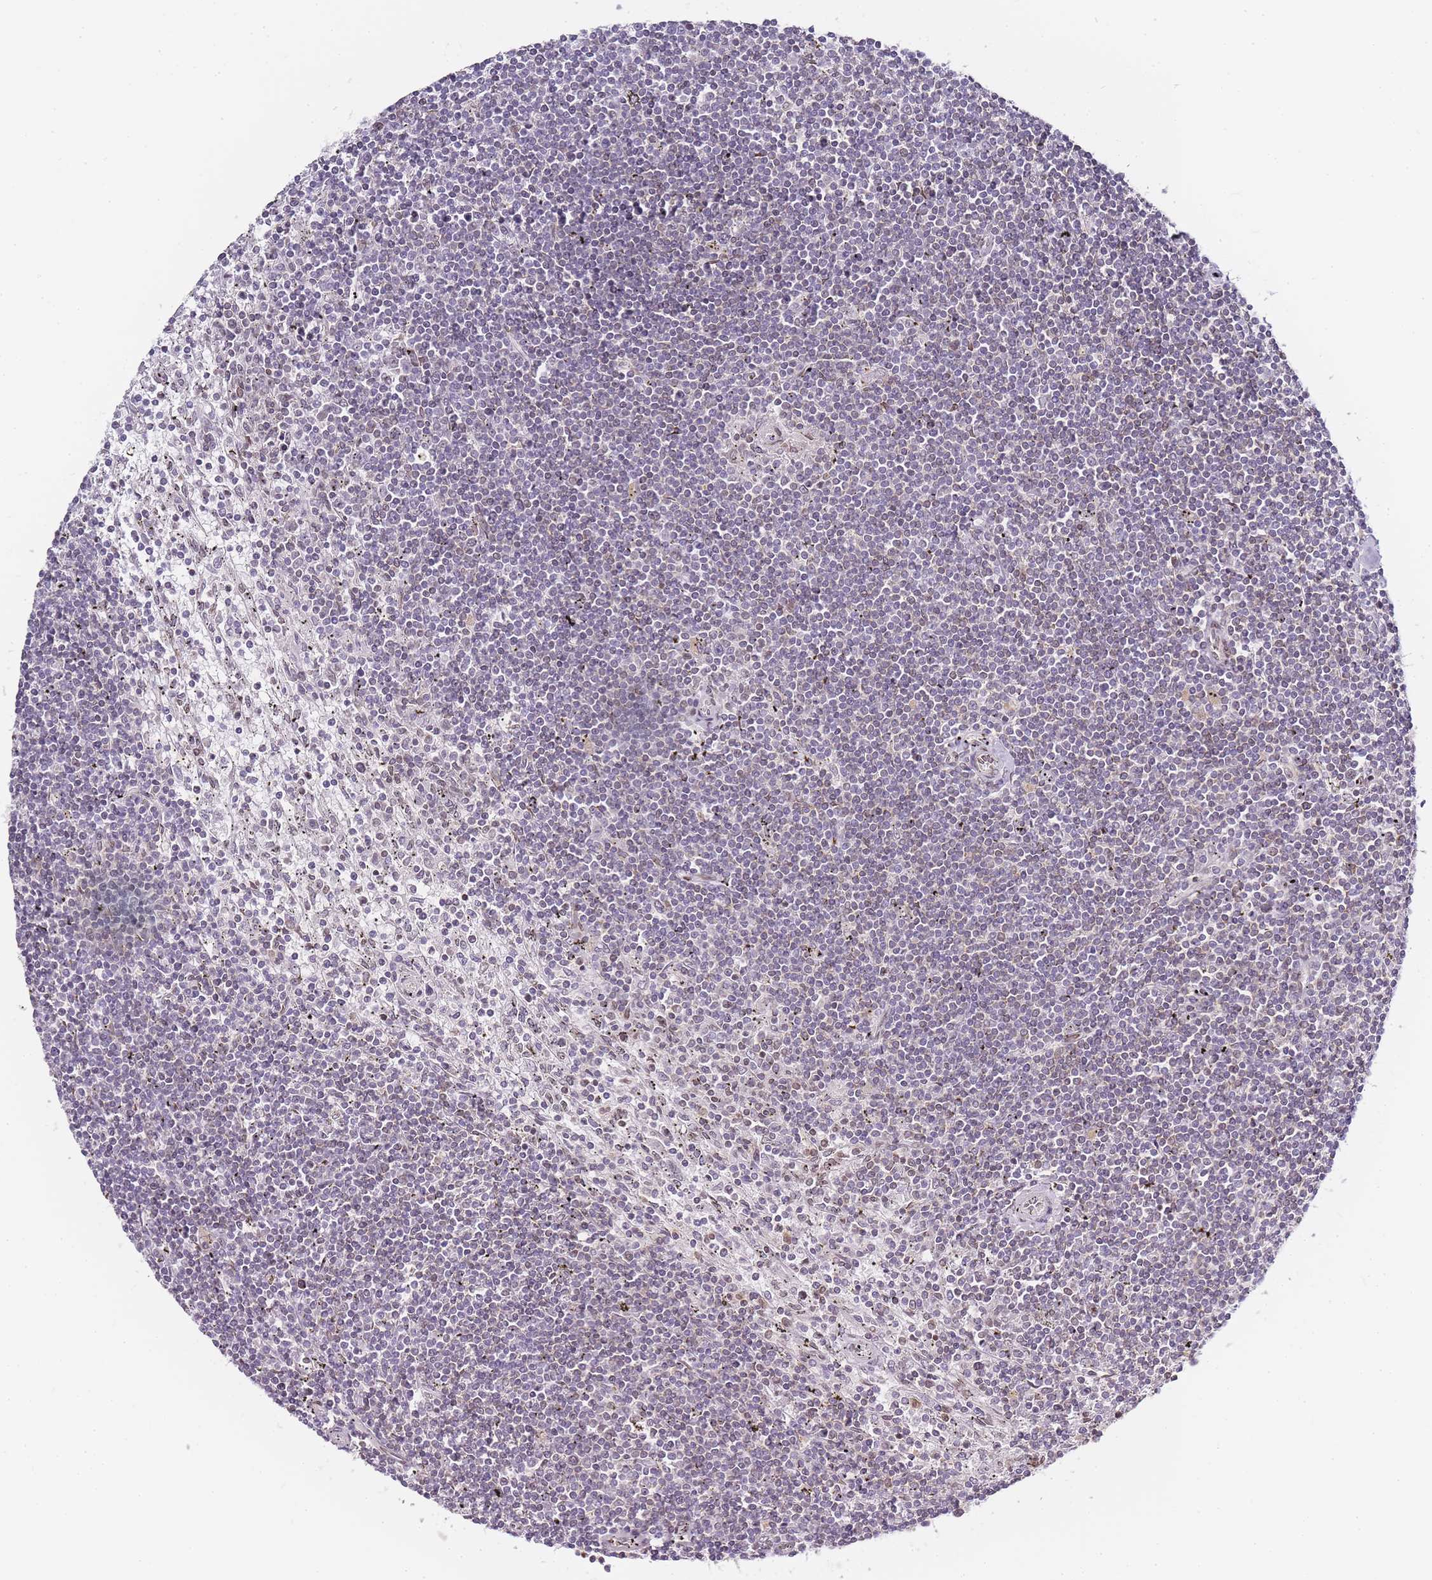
{"staining": {"intensity": "negative", "quantity": "none", "location": "none"}, "tissue": "lymphoma", "cell_type": "Tumor cells", "image_type": "cancer", "snomed": [{"axis": "morphology", "description": "Malignant lymphoma, non-Hodgkin's type, Low grade"}, {"axis": "topography", "description": "Spleen"}], "caption": "This is an immunohistochemistry image of human lymphoma. There is no positivity in tumor cells.", "gene": "JAKMIP1", "patient": {"sex": "male", "age": 76}}